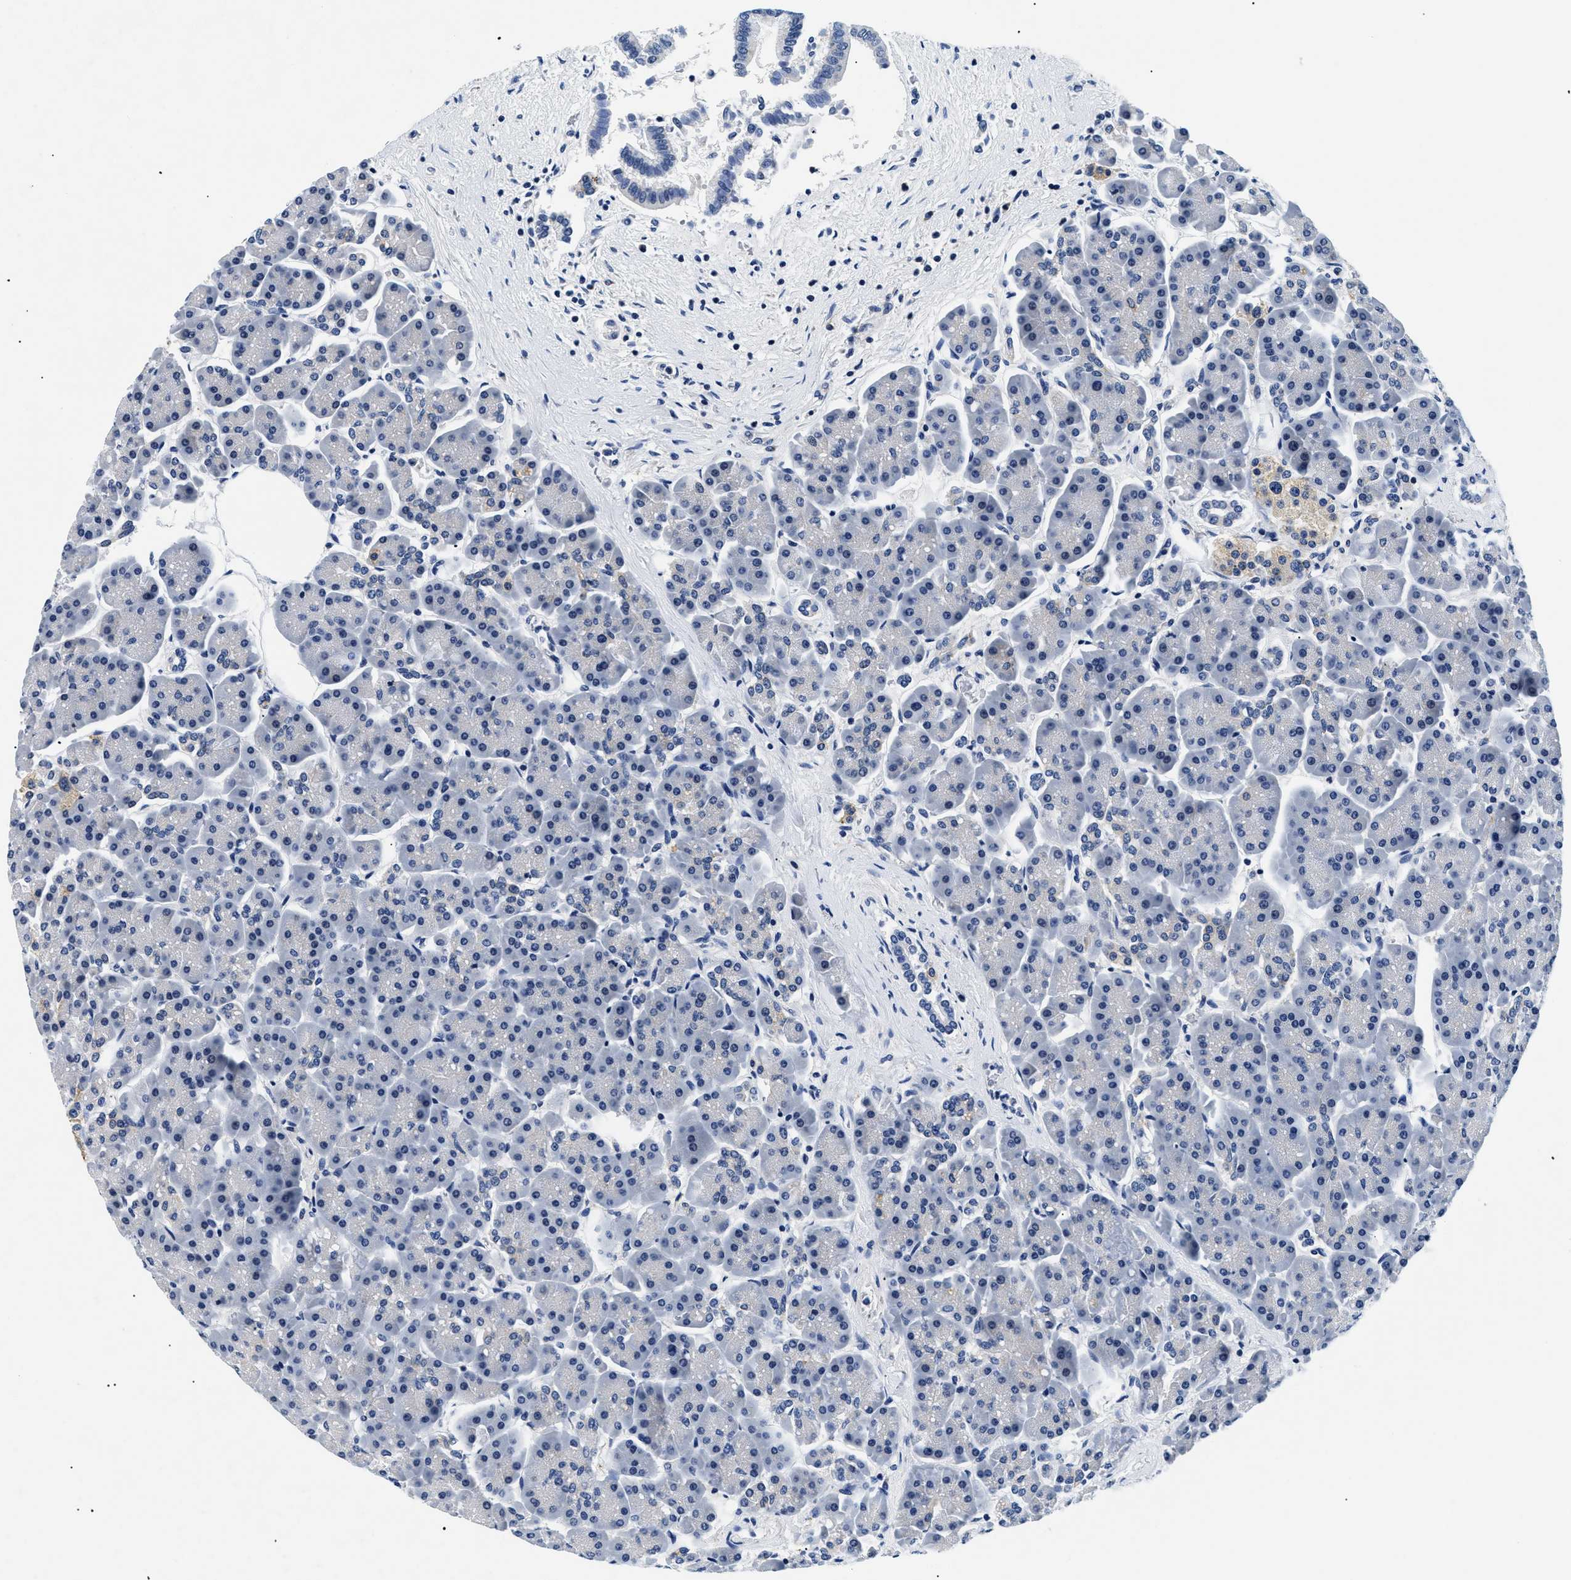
{"staining": {"intensity": "negative", "quantity": "none", "location": "none"}, "tissue": "pancreas", "cell_type": "Exocrine glandular cells", "image_type": "normal", "snomed": [{"axis": "morphology", "description": "Normal tissue, NOS"}, {"axis": "topography", "description": "Pancreas"}], "caption": "Pancreas was stained to show a protein in brown. There is no significant staining in exocrine glandular cells. (Immunohistochemistry (ihc), brightfield microscopy, high magnification).", "gene": "MEA1", "patient": {"sex": "female", "age": 70}}